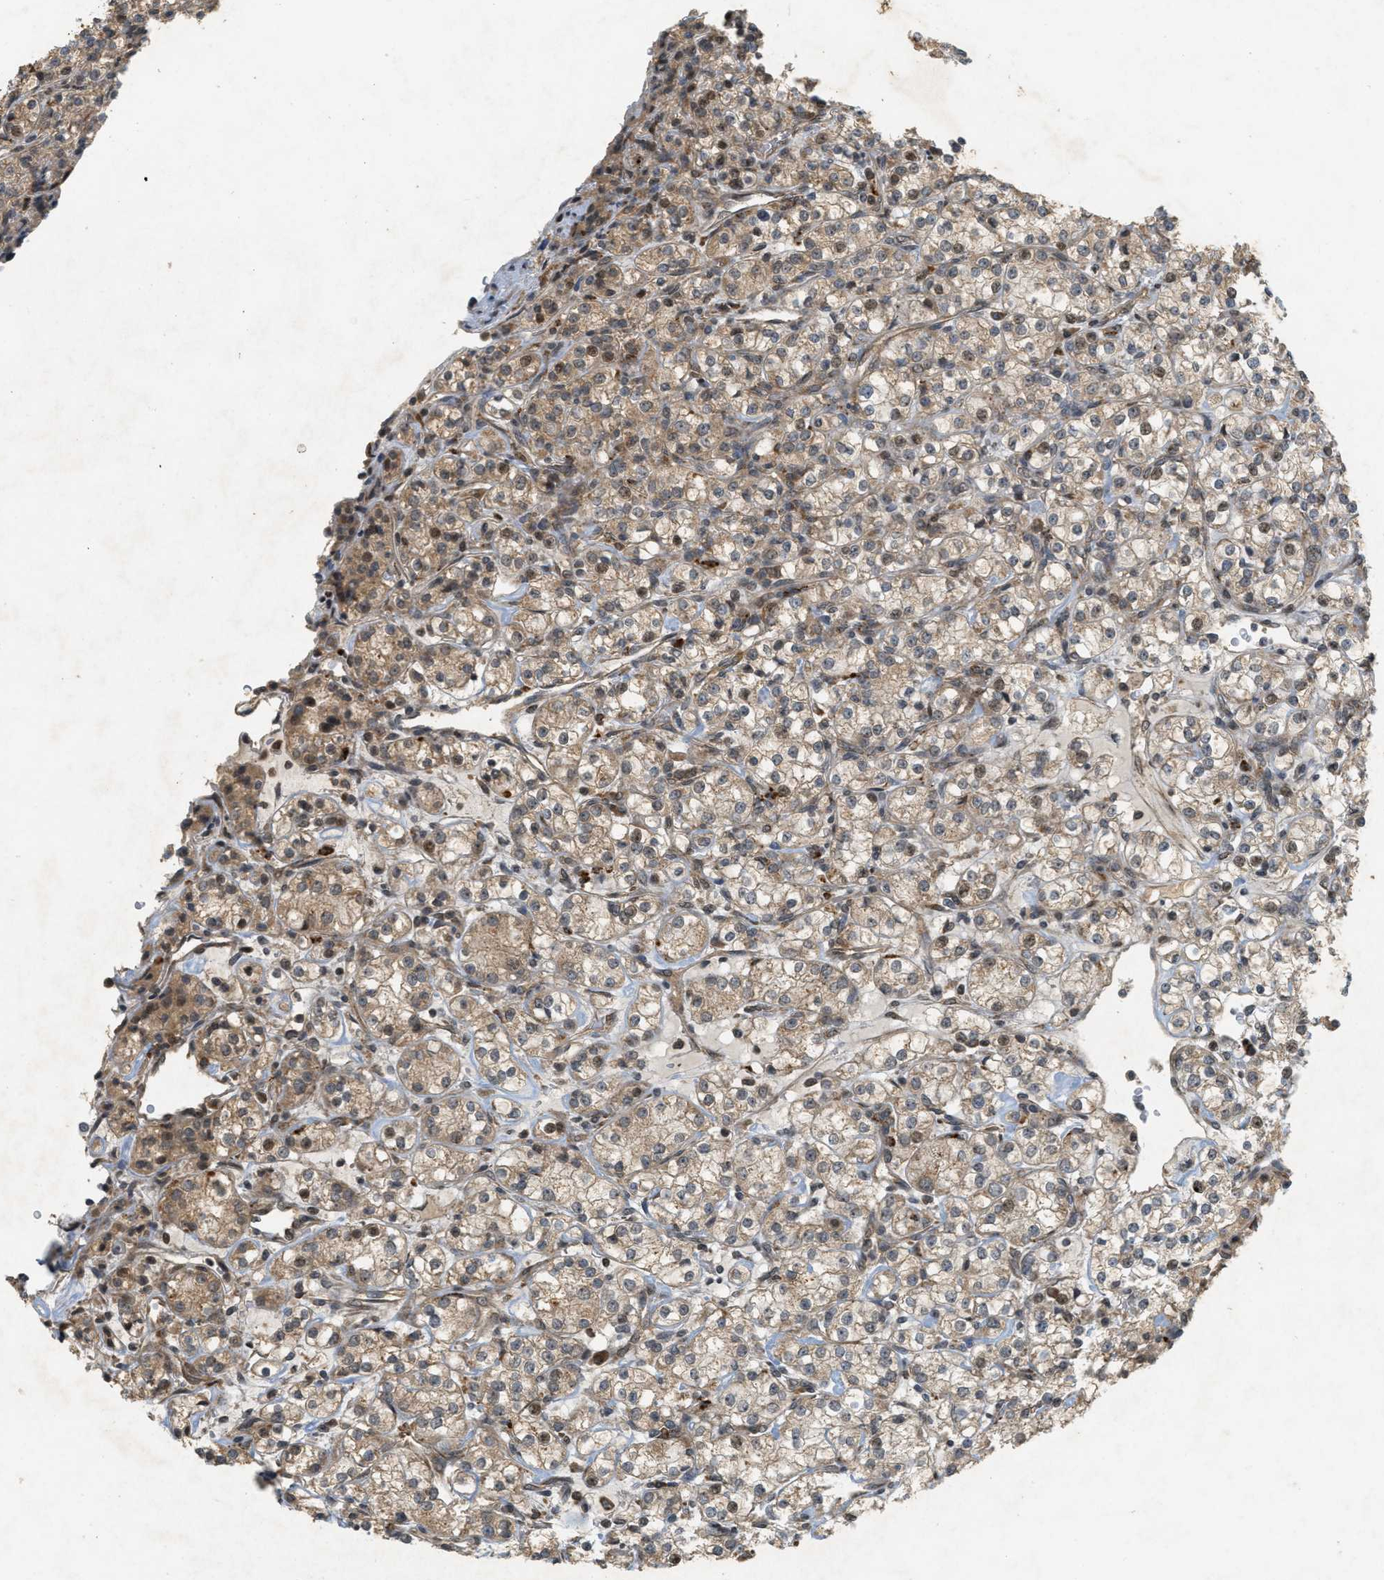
{"staining": {"intensity": "weak", "quantity": ">75%", "location": "cytoplasmic/membranous,nuclear"}, "tissue": "renal cancer", "cell_type": "Tumor cells", "image_type": "cancer", "snomed": [{"axis": "morphology", "description": "Adenocarcinoma, NOS"}, {"axis": "topography", "description": "Kidney"}], "caption": "Protein expression analysis of renal adenocarcinoma reveals weak cytoplasmic/membranous and nuclear staining in about >75% of tumor cells.", "gene": "PRKD1", "patient": {"sex": "male", "age": 77}}